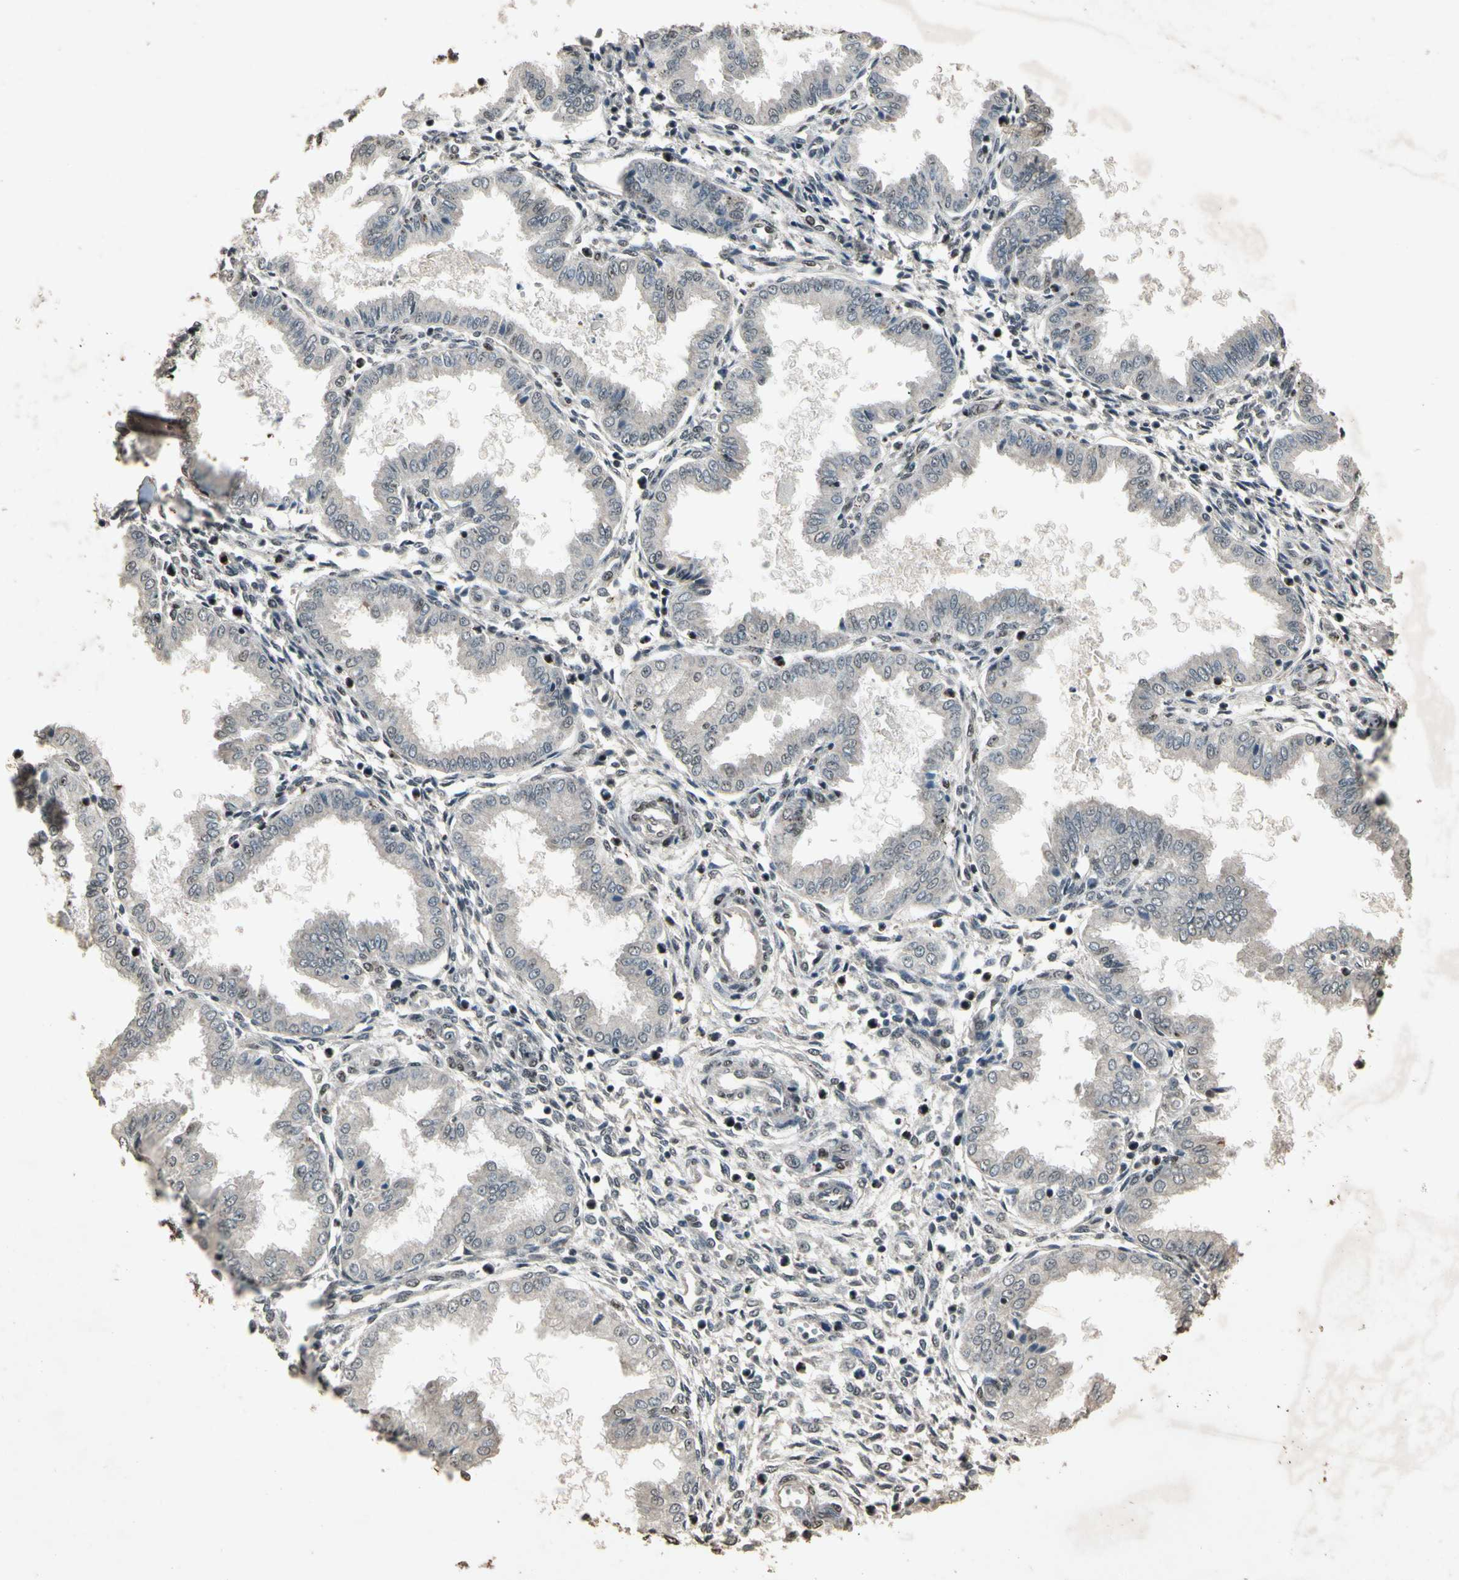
{"staining": {"intensity": "moderate", "quantity": "25%-75%", "location": "nuclear"}, "tissue": "endometrium", "cell_type": "Cells in endometrial stroma", "image_type": "normal", "snomed": [{"axis": "morphology", "description": "Normal tissue, NOS"}, {"axis": "topography", "description": "Endometrium"}], "caption": "DAB (3,3'-diaminobenzidine) immunohistochemical staining of benign endometrium exhibits moderate nuclear protein positivity in approximately 25%-75% of cells in endometrial stroma. (DAB IHC with brightfield microscopy, high magnification).", "gene": "TBX2", "patient": {"sex": "female", "age": 33}}